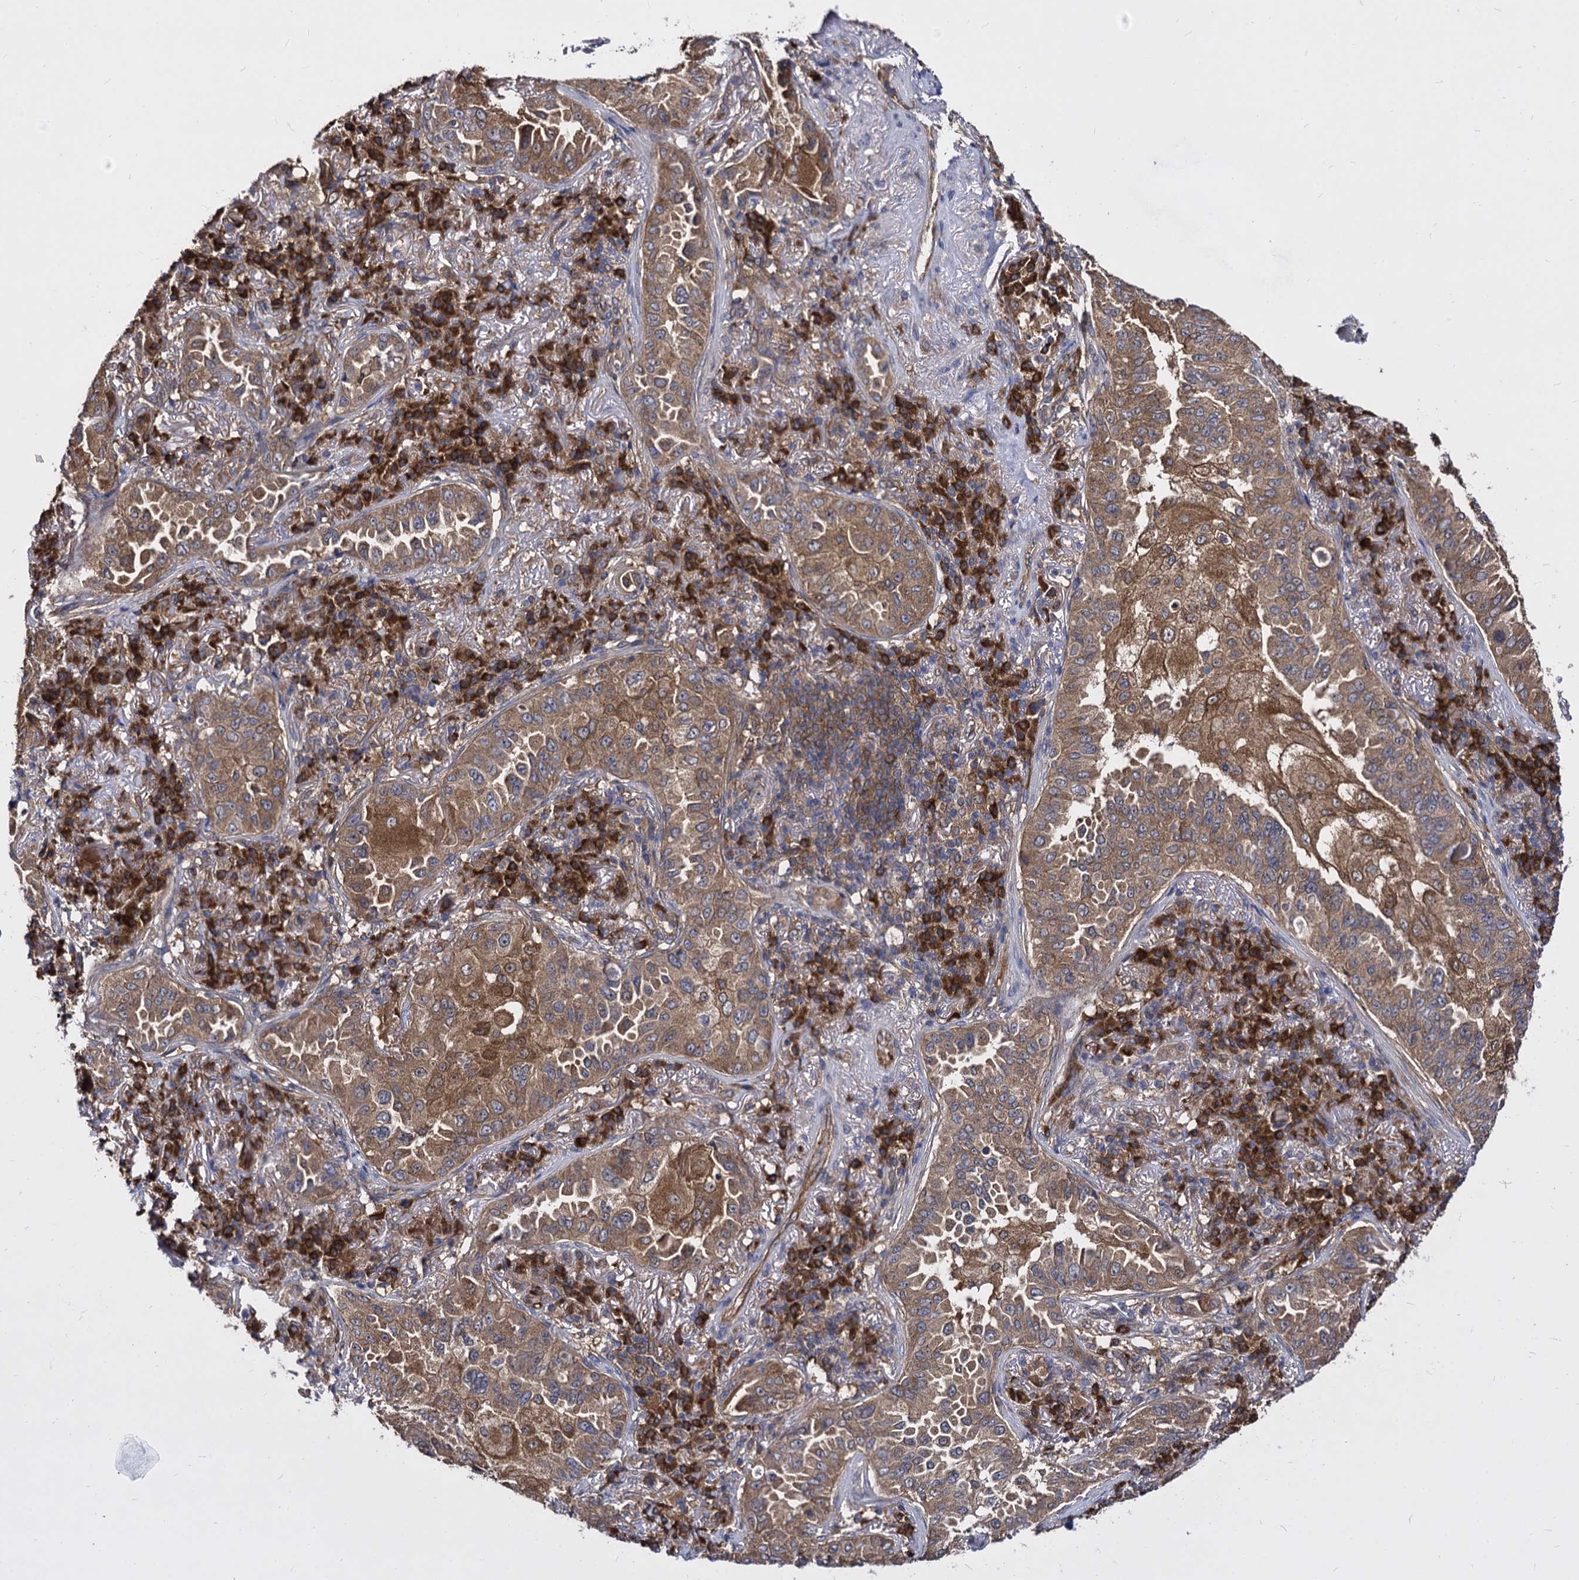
{"staining": {"intensity": "moderate", "quantity": ">75%", "location": "cytoplasmic/membranous"}, "tissue": "lung cancer", "cell_type": "Tumor cells", "image_type": "cancer", "snomed": [{"axis": "morphology", "description": "Adenocarcinoma, NOS"}, {"axis": "topography", "description": "Lung"}], "caption": "DAB (3,3'-diaminobenzidine) immunohistochemical staining of human lung adenocarcinoma exhibits moderate cytoplasmic/membranous protein positivity in about >75% of tumor cells.", "gene": "NME1", "patient": {"sex": "female", "age": 69}}